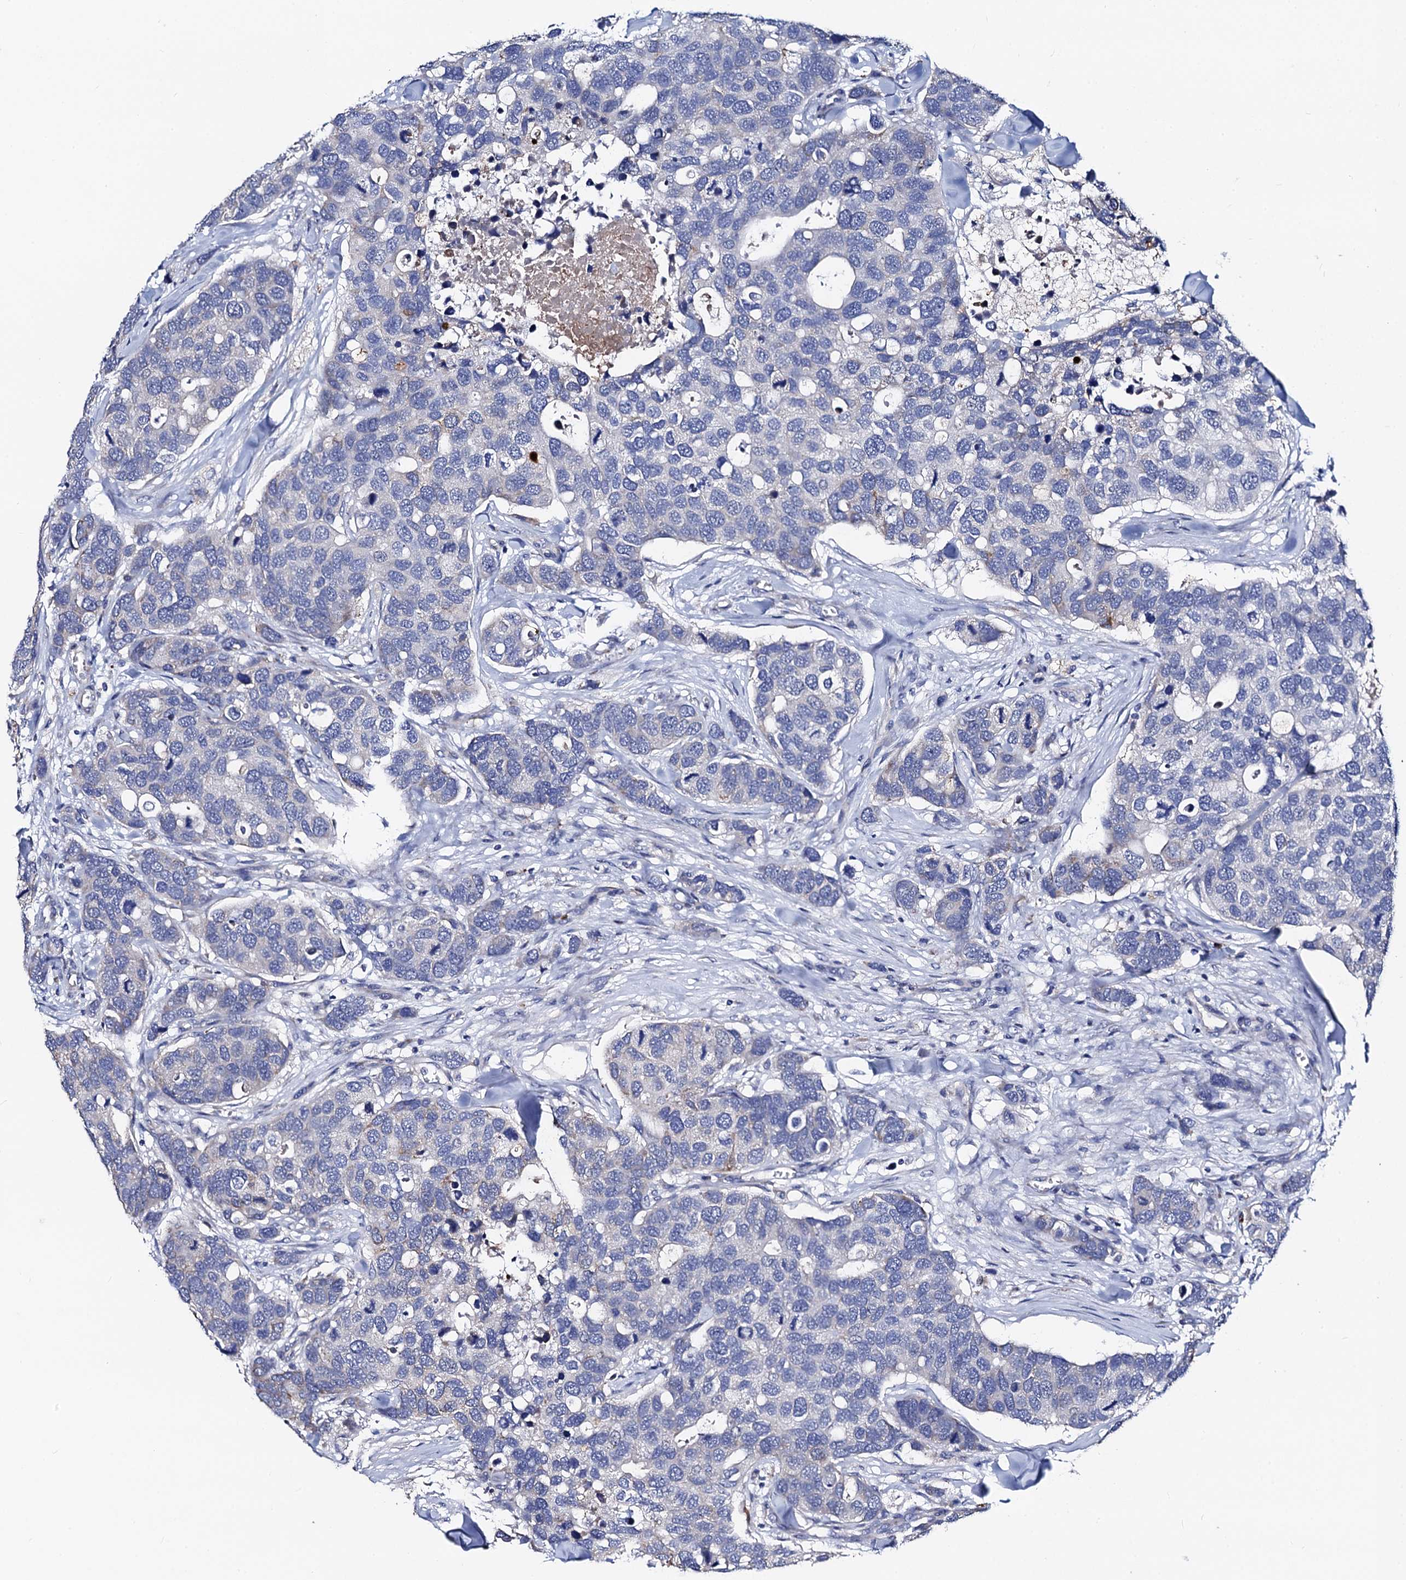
{"staining": {"intensity": "negative", "quantity": "none", "location": "none"}, "tissue": "breast cancer", "cell_type": "Tumor cells", "image_type": "cancer", "snomed": [{"axis": "morphology", "description": "Duct carcinoma"}, {"axis": "topography", "description": "Breast"}], "caption": "A histopathology image of breast cancer stained for a protein shows no brown staining in tumor cells.", "gene": "FREM3", "patient": {"sex": "female", "age": 83}}